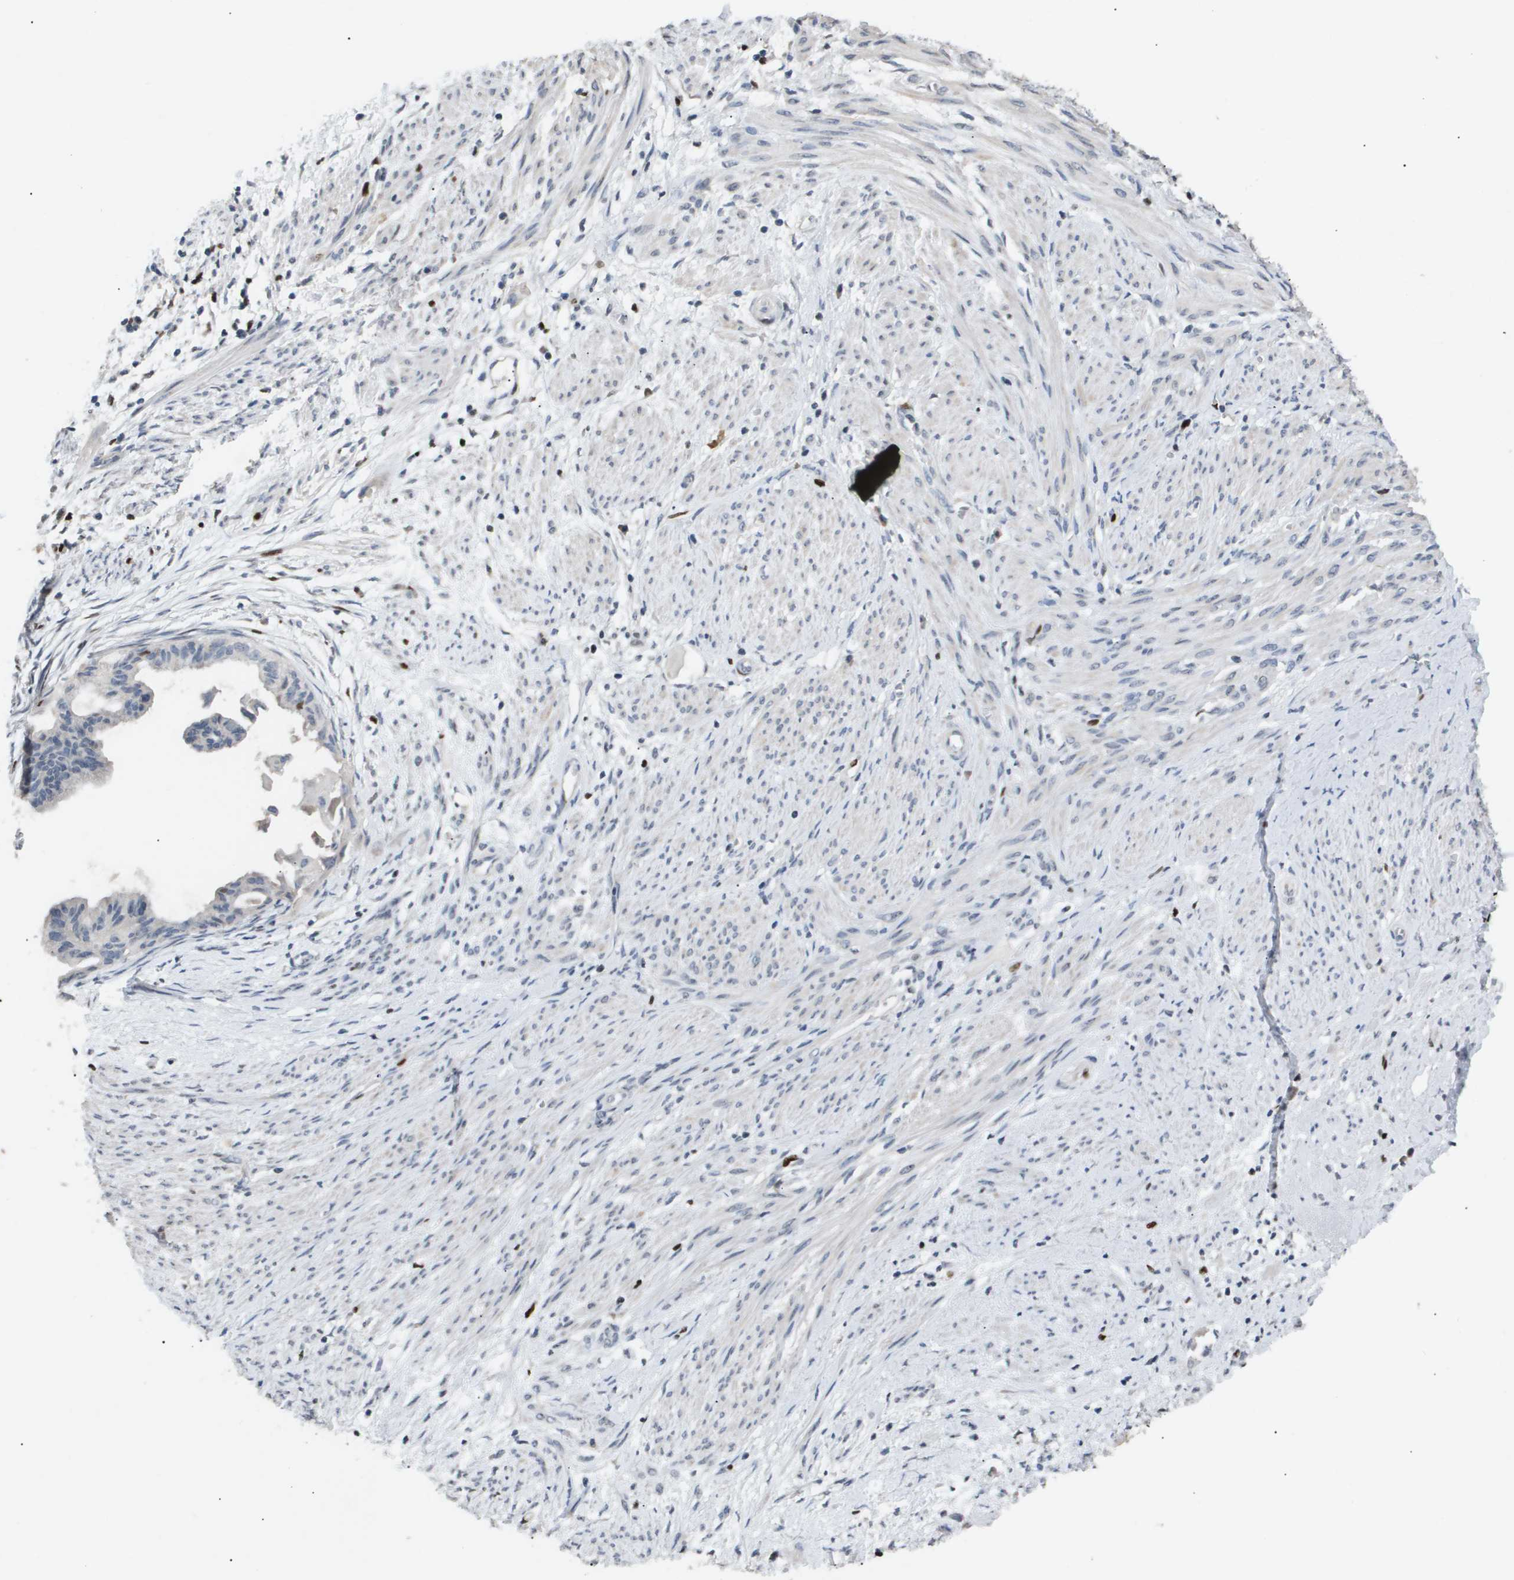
{"staining": {"intensity": "negative", "quantity": "none", "location": "none"}, "tissue": "cervical cancer", "cell_type": "Tumor cells", "image_type": "cancer", "snomed": [{"axis": "morphology", "description": "Normal tissue, NOS"}, {"axis": "morphology", "description": "Adenocarcinoma, NOS"}, {"axis": "topography", "description": "Cervix"}, {"axis": "topography", "description": "Endometrium"}], "caption": "A micrograph of cervical cancer stained for a protein shows no brown staining in tumor cells.", "gene": "ANAPC2", "patient": {"sex": "female", "age": 86}}